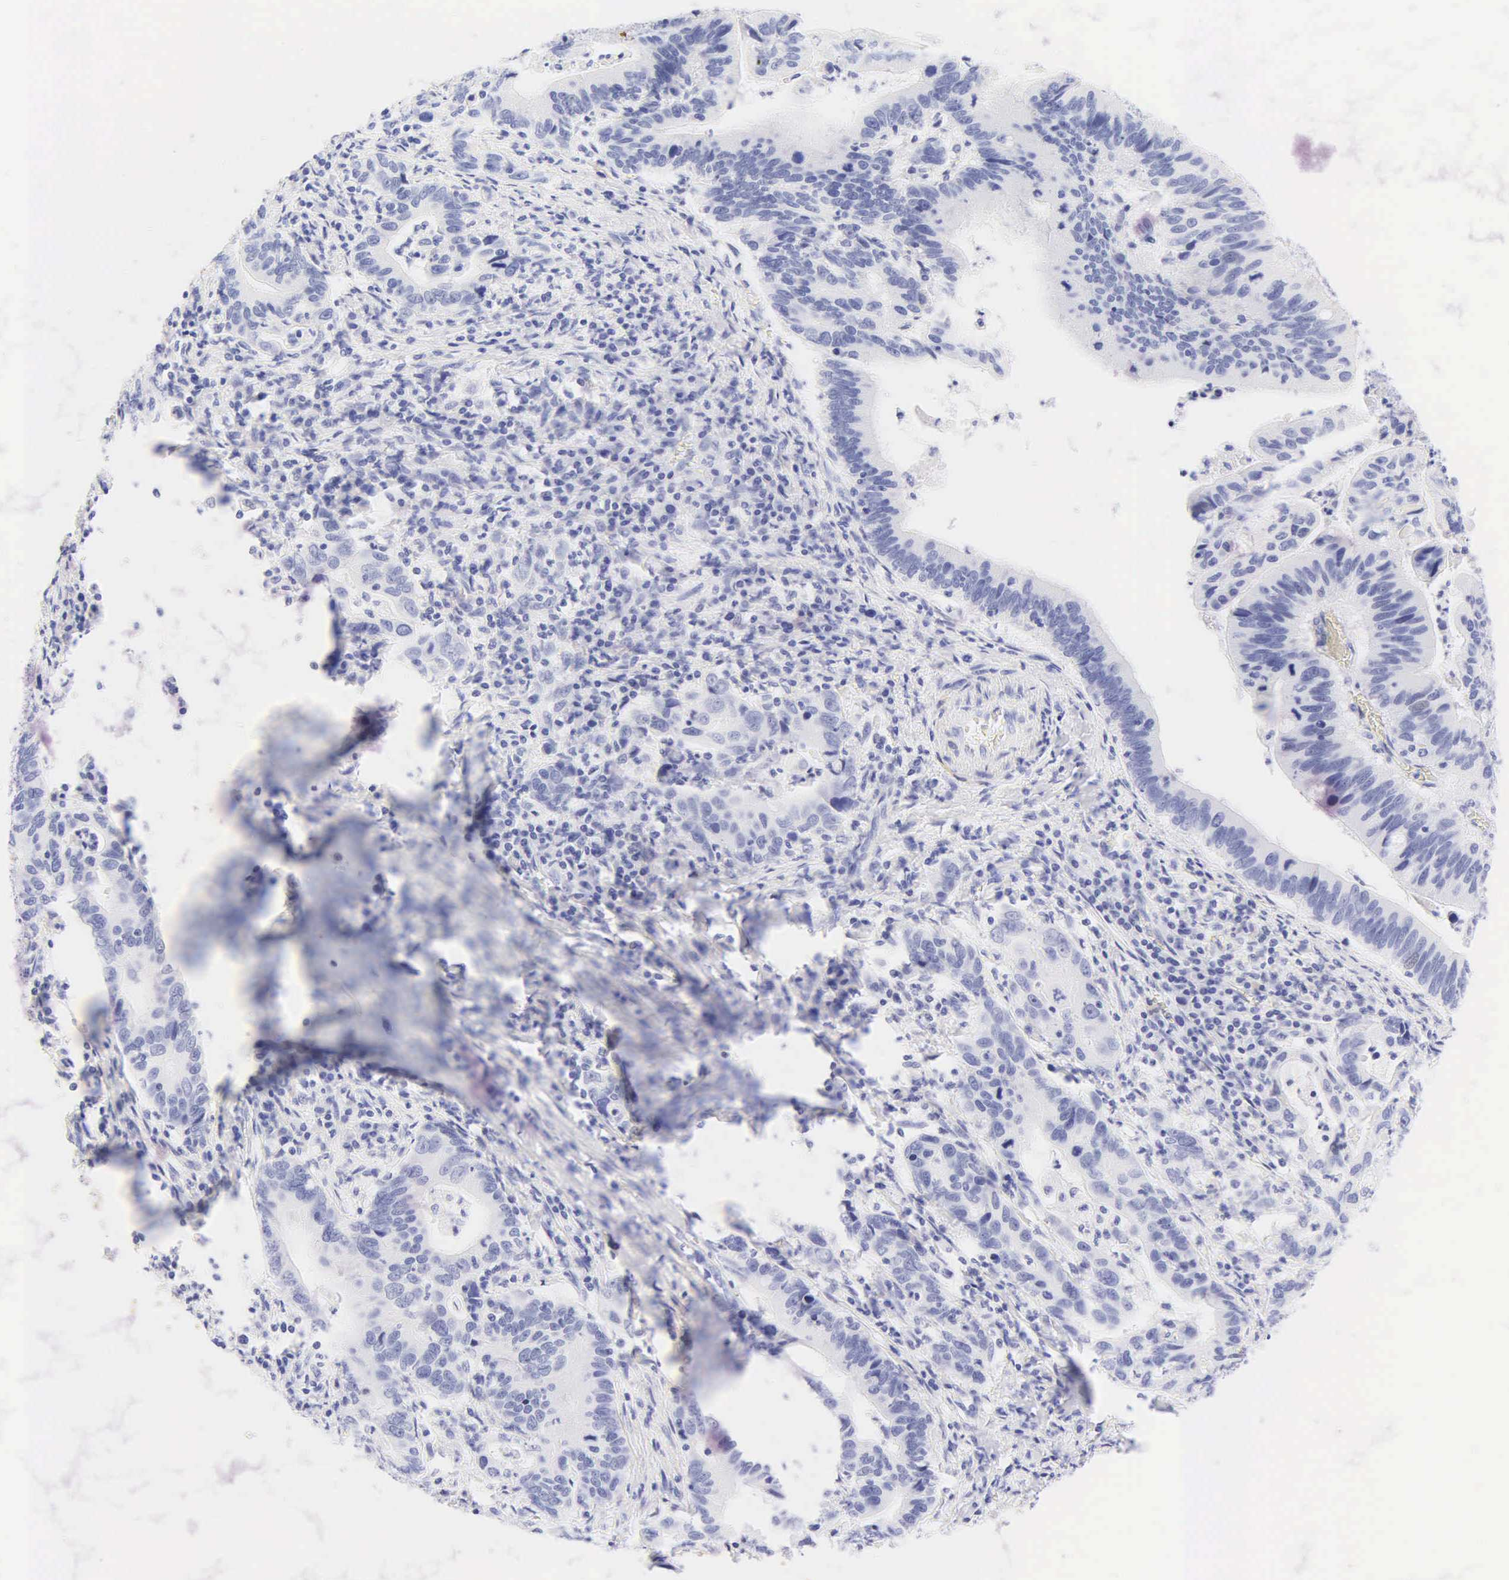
{"staining": {"intensity": "negative", "quantity": "none", "location": "none"}, "tissue": "stomach cancer", "cell_type": "Tumor cells", "image_type": "cancer", "snomed": [{"axis": "morphology", "description": "Adenocarcinoma, NOS"}, {"axis": "topography", "description": "Stomach, upper"}], "caption": "This is a image of immunohistochemistry staining of stomach cancer, which shows no staining in tumor cells.", "gene": "DES", "patient": {"sex": "male", "age": 63}}